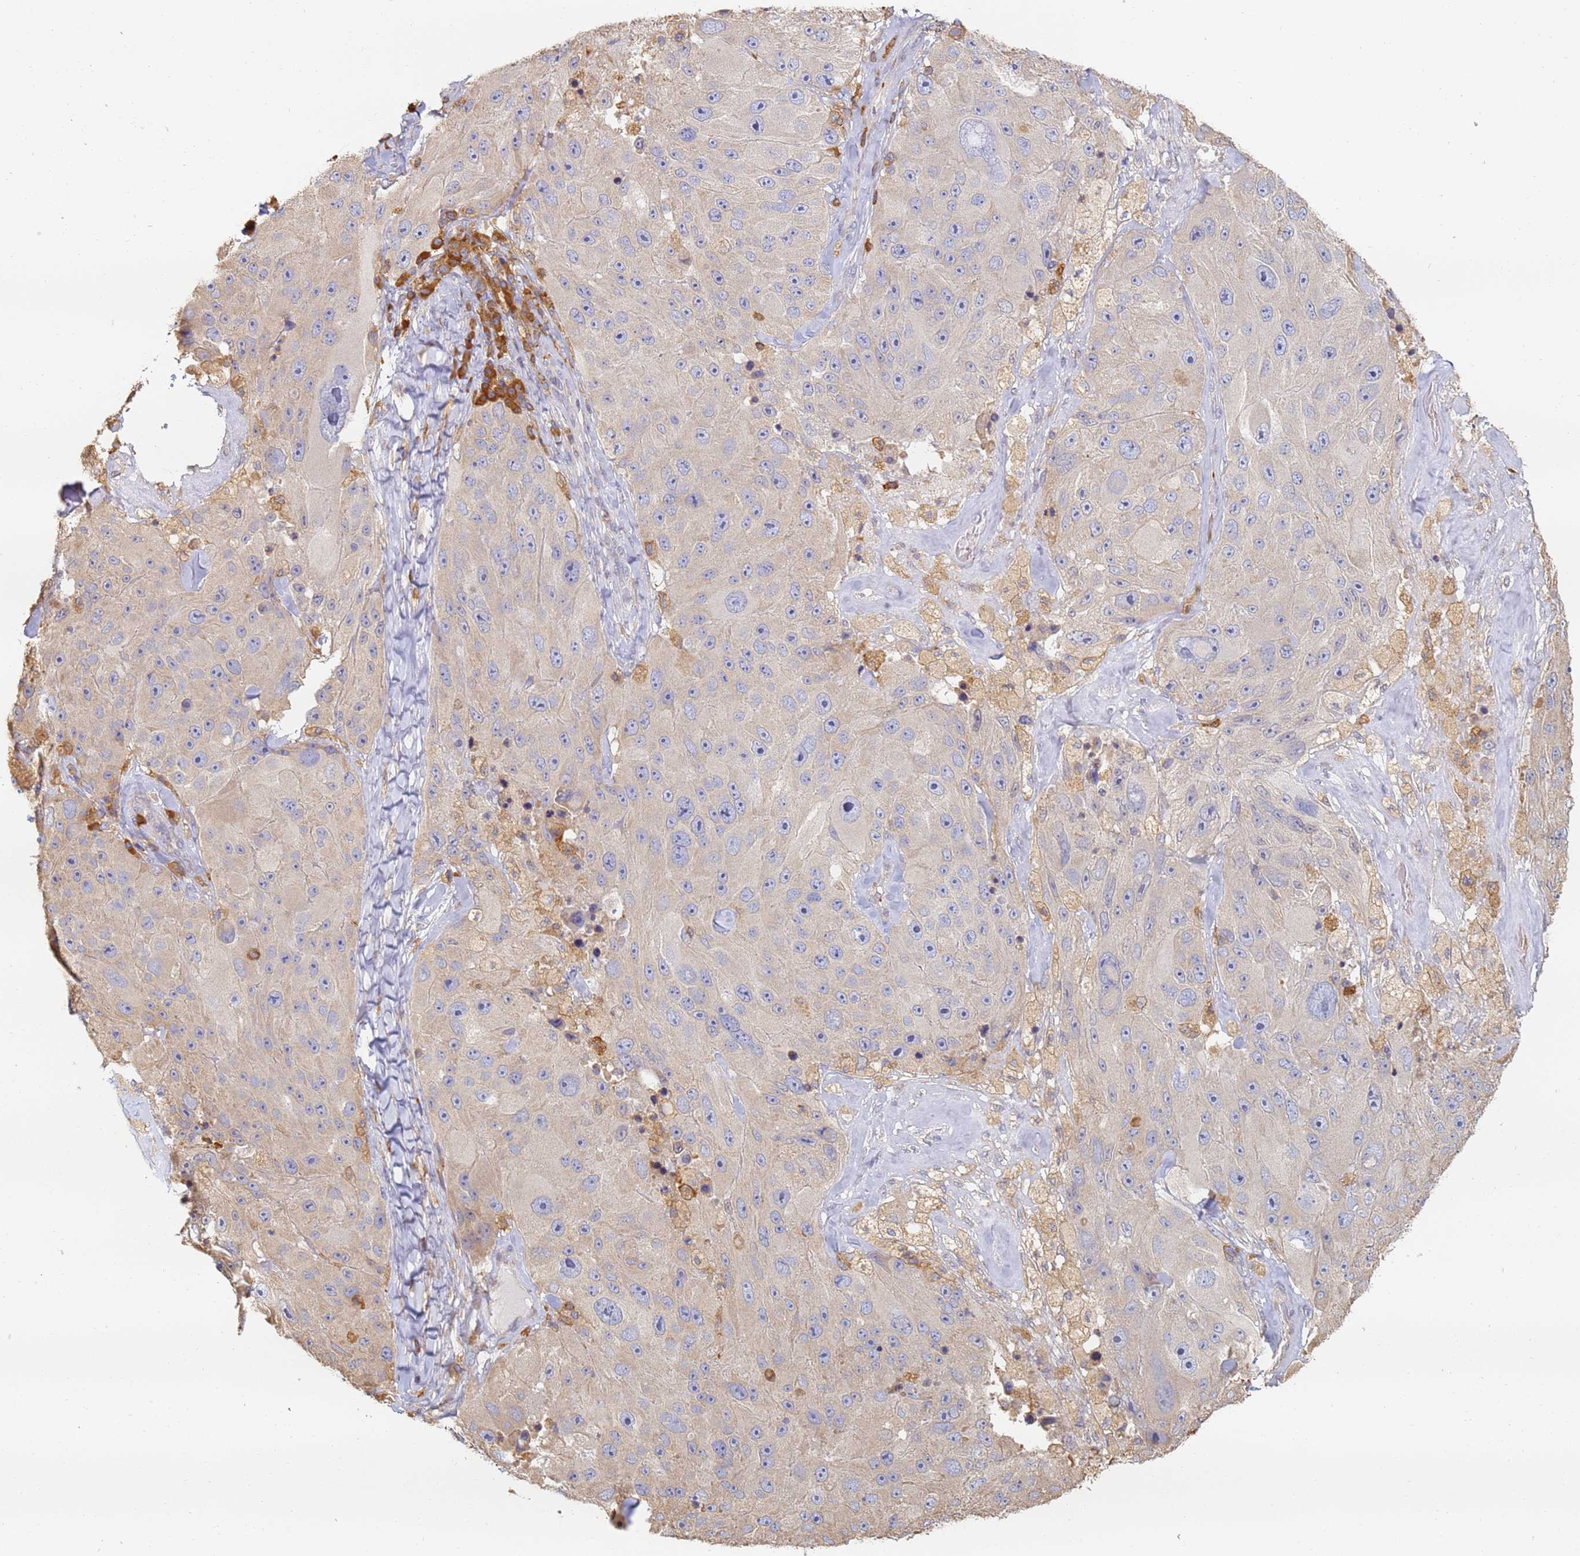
{"staining": {"intensity": "negative", "quantity": "none", "location": "none"}, "tissue": "melanoma", "cell_type": "Tumor cells", "image_type": "cancer", "snomed": [{"axis": "morphology", "description": "Malignant melanoma, Metastatic site"}, {"axis": "topography", "description": "Lymph node"}], "caption": "This is an immunohistochemistry (IHC) photomicrograph of human malignant melanoma (metastatic site). There is no staining in tumor cells.", "gene": "BIN2", "patient": {"sex": "male", "age": 62}}